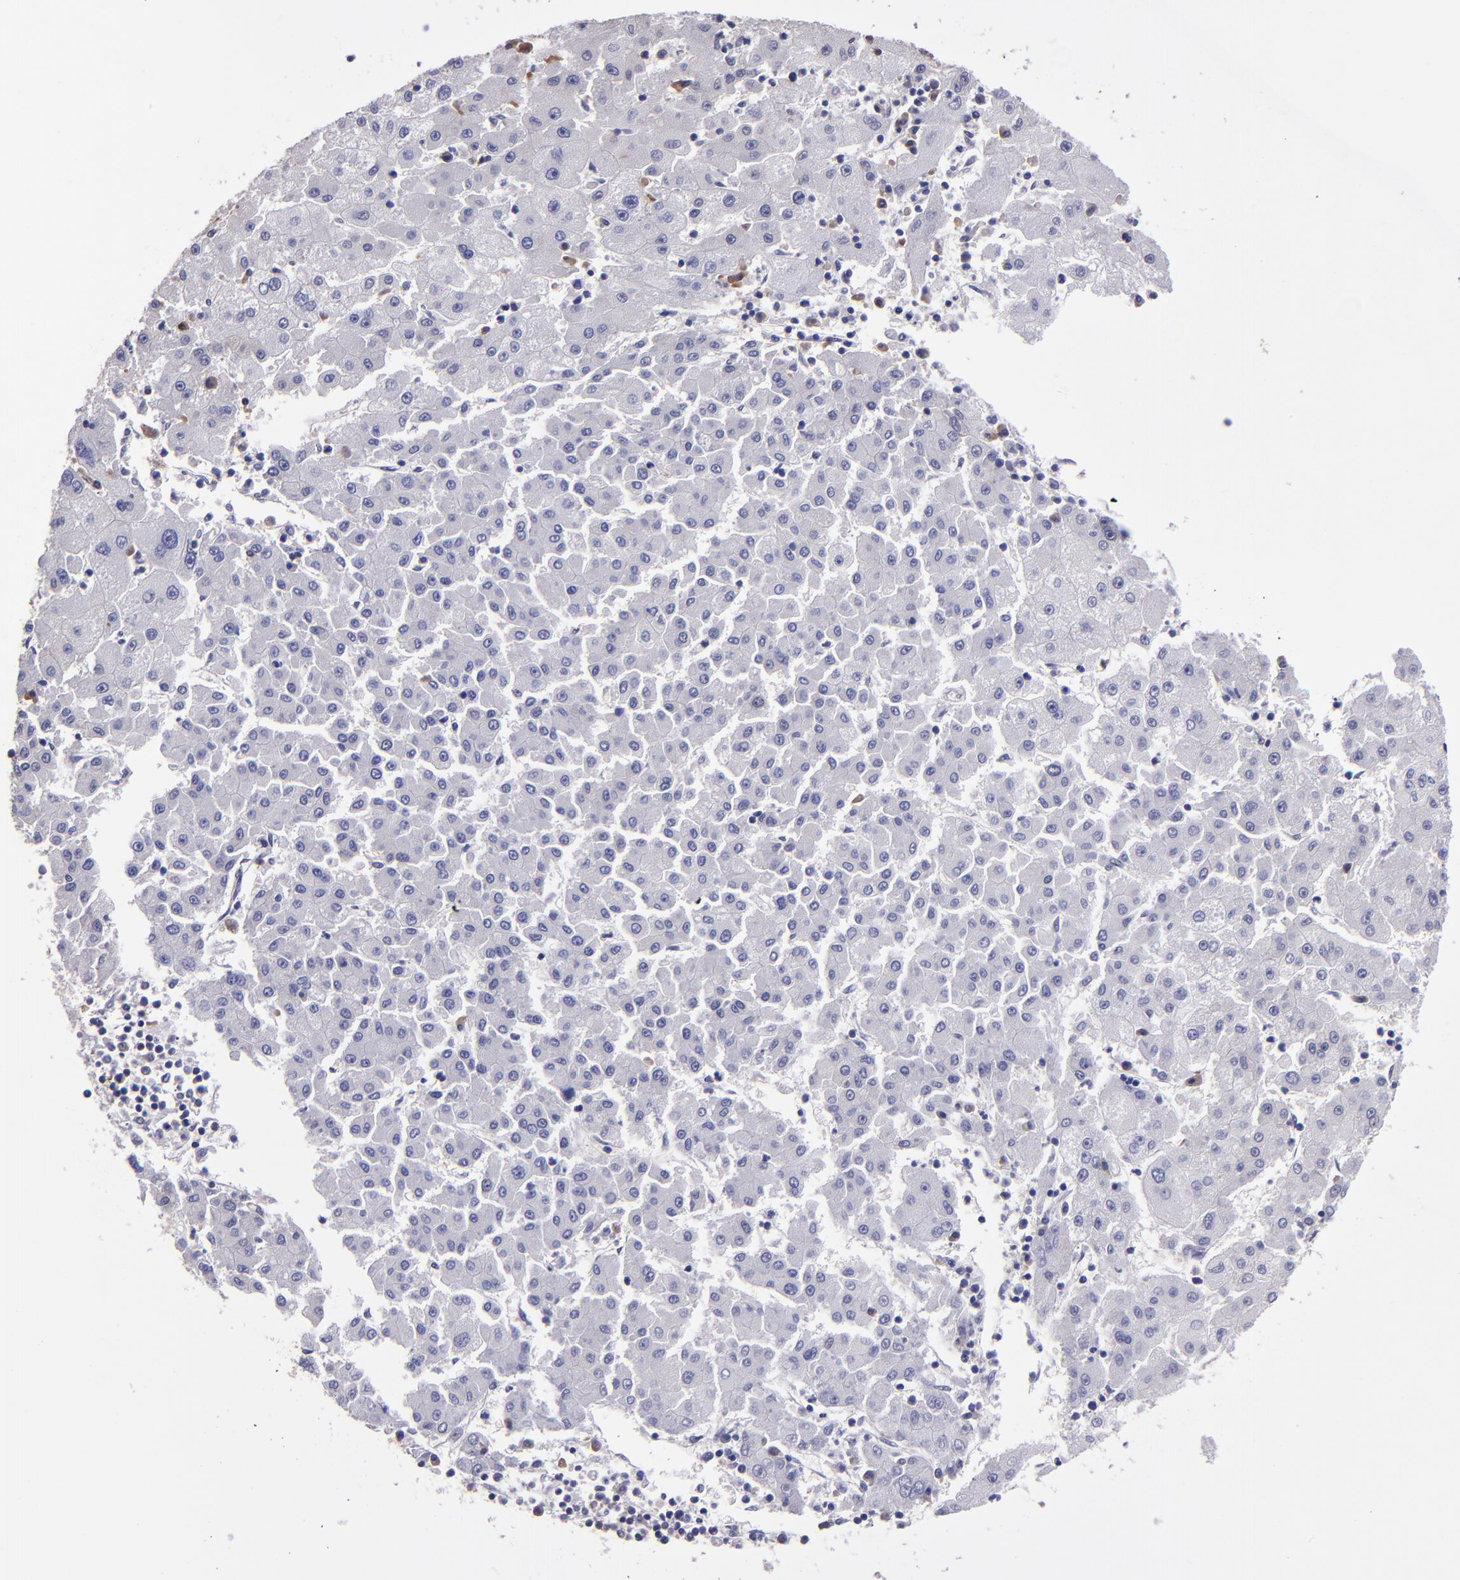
{"staining": {"intensity": "negative", "quantity": "none", "location": "none"}, "tissue": "liver cancer", "cell_type": "Tumor cells", "image_type": "cancer", "snomed": [{"axis": "morphology", "description": "Carcinoma, Hepatocellular, NOS"}, {"axis": "topography", "description": "Liver"}], "caption": "Tumor cells show no significant expression in hepatocellular carcinoma (liver). (DAB immunohistochemistry visualized using brightfield microscopy, high magnification).", "gene": "CARS1", "patient": {"sex": "male", "age": 72}}